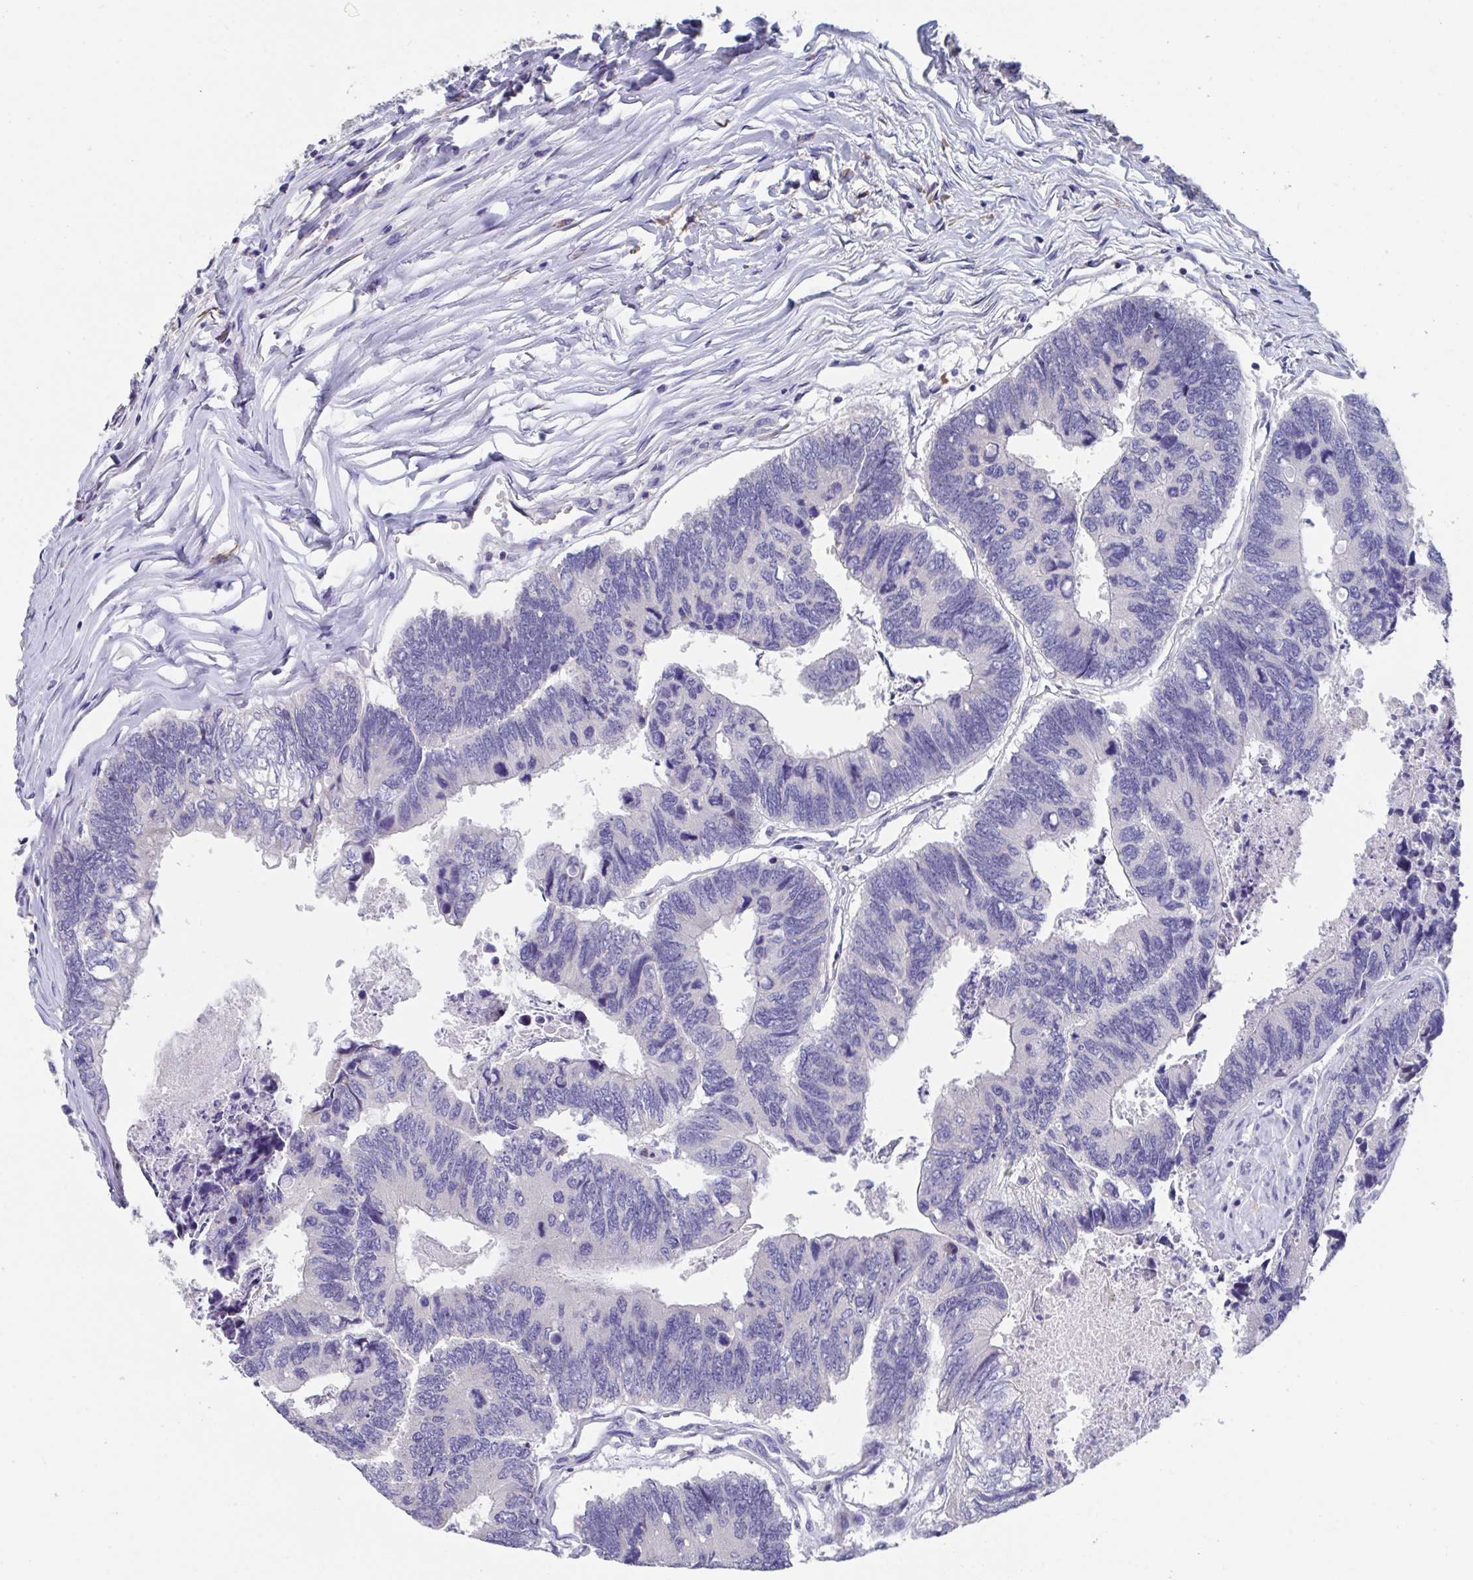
{"staining": {"intensity": "negative", "quantity": "none", "location": "none"}, "tissue": "colorectal cancer", "cell_type": "Tumor cells", "image_type": "cancer", "snomed": [{"axis": "morphology", "description": "Adenocarcinoma, NOS"}, {"axis": "topography", "description": "Colon"}], "caption": "This is an immunohistochemistry (IHC) micrograph of human adenocarcinoma (colorectal). There is no expression in tumor cells.", "gene": "LRRC58", "patient": {"sex": "female", "age": 67}}